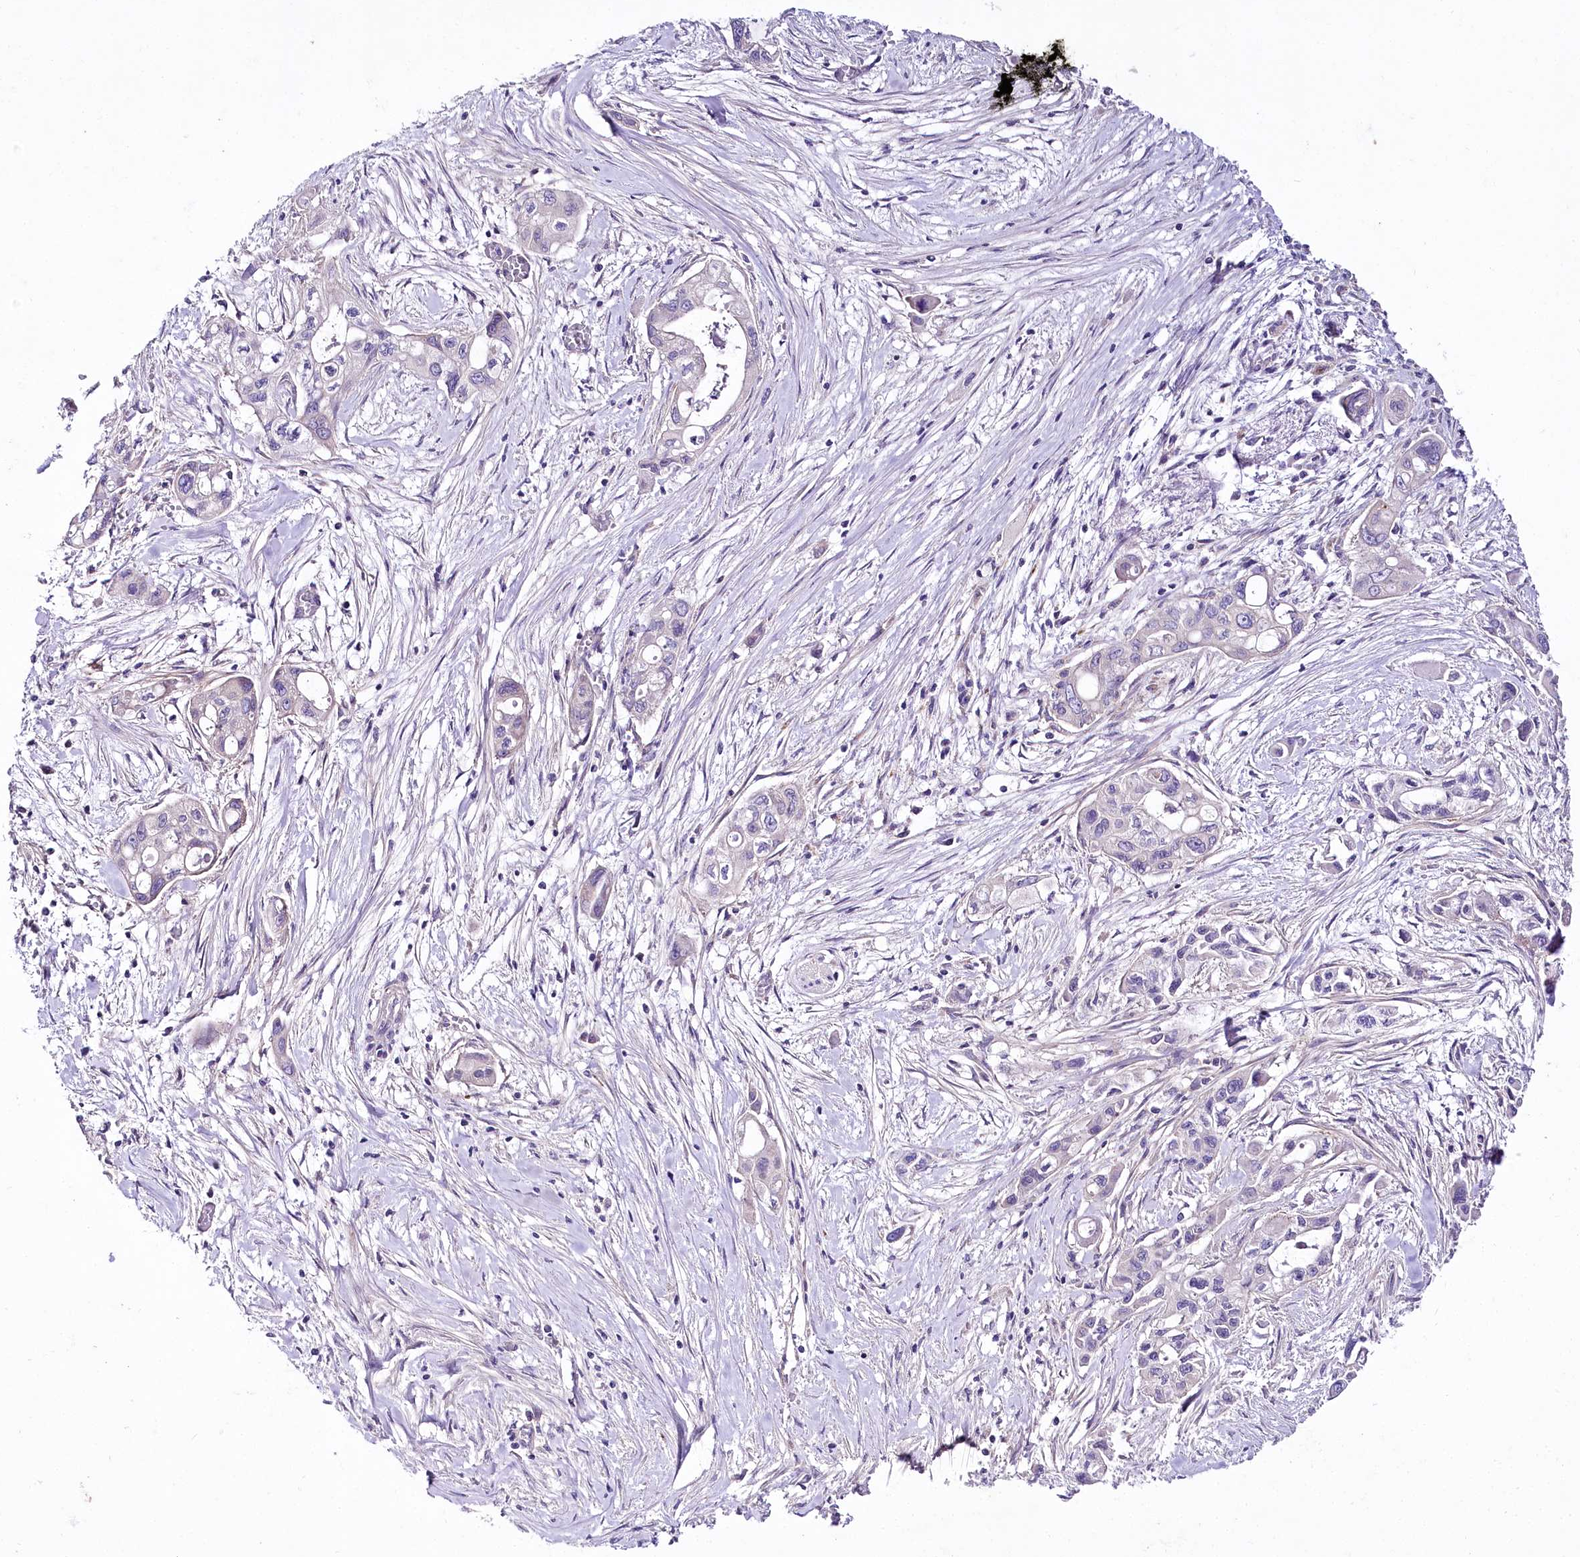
{"staining": {"intensity": "negative", "quantity": "none", "location": "none"}, "tissue": "pancreatic cancer", "cell_type": "Tumor cells", "image_type": "cancer", "snomed": [{"axis": "morphology", "description": "Adenocarcinoma, NOS"}, {"axis": "topography", "description": "Pancreas"}], "caption": "Immunohistochemistry photomicrograph of neoplastic tissue: human pancreatic cancer stained with DAB (3,3'-diaminobenzidine) demonstrates no significant protein expression in tumor cells.", "gene": "LRRC14B", "patient": {"sex": "male", "age": 75}}